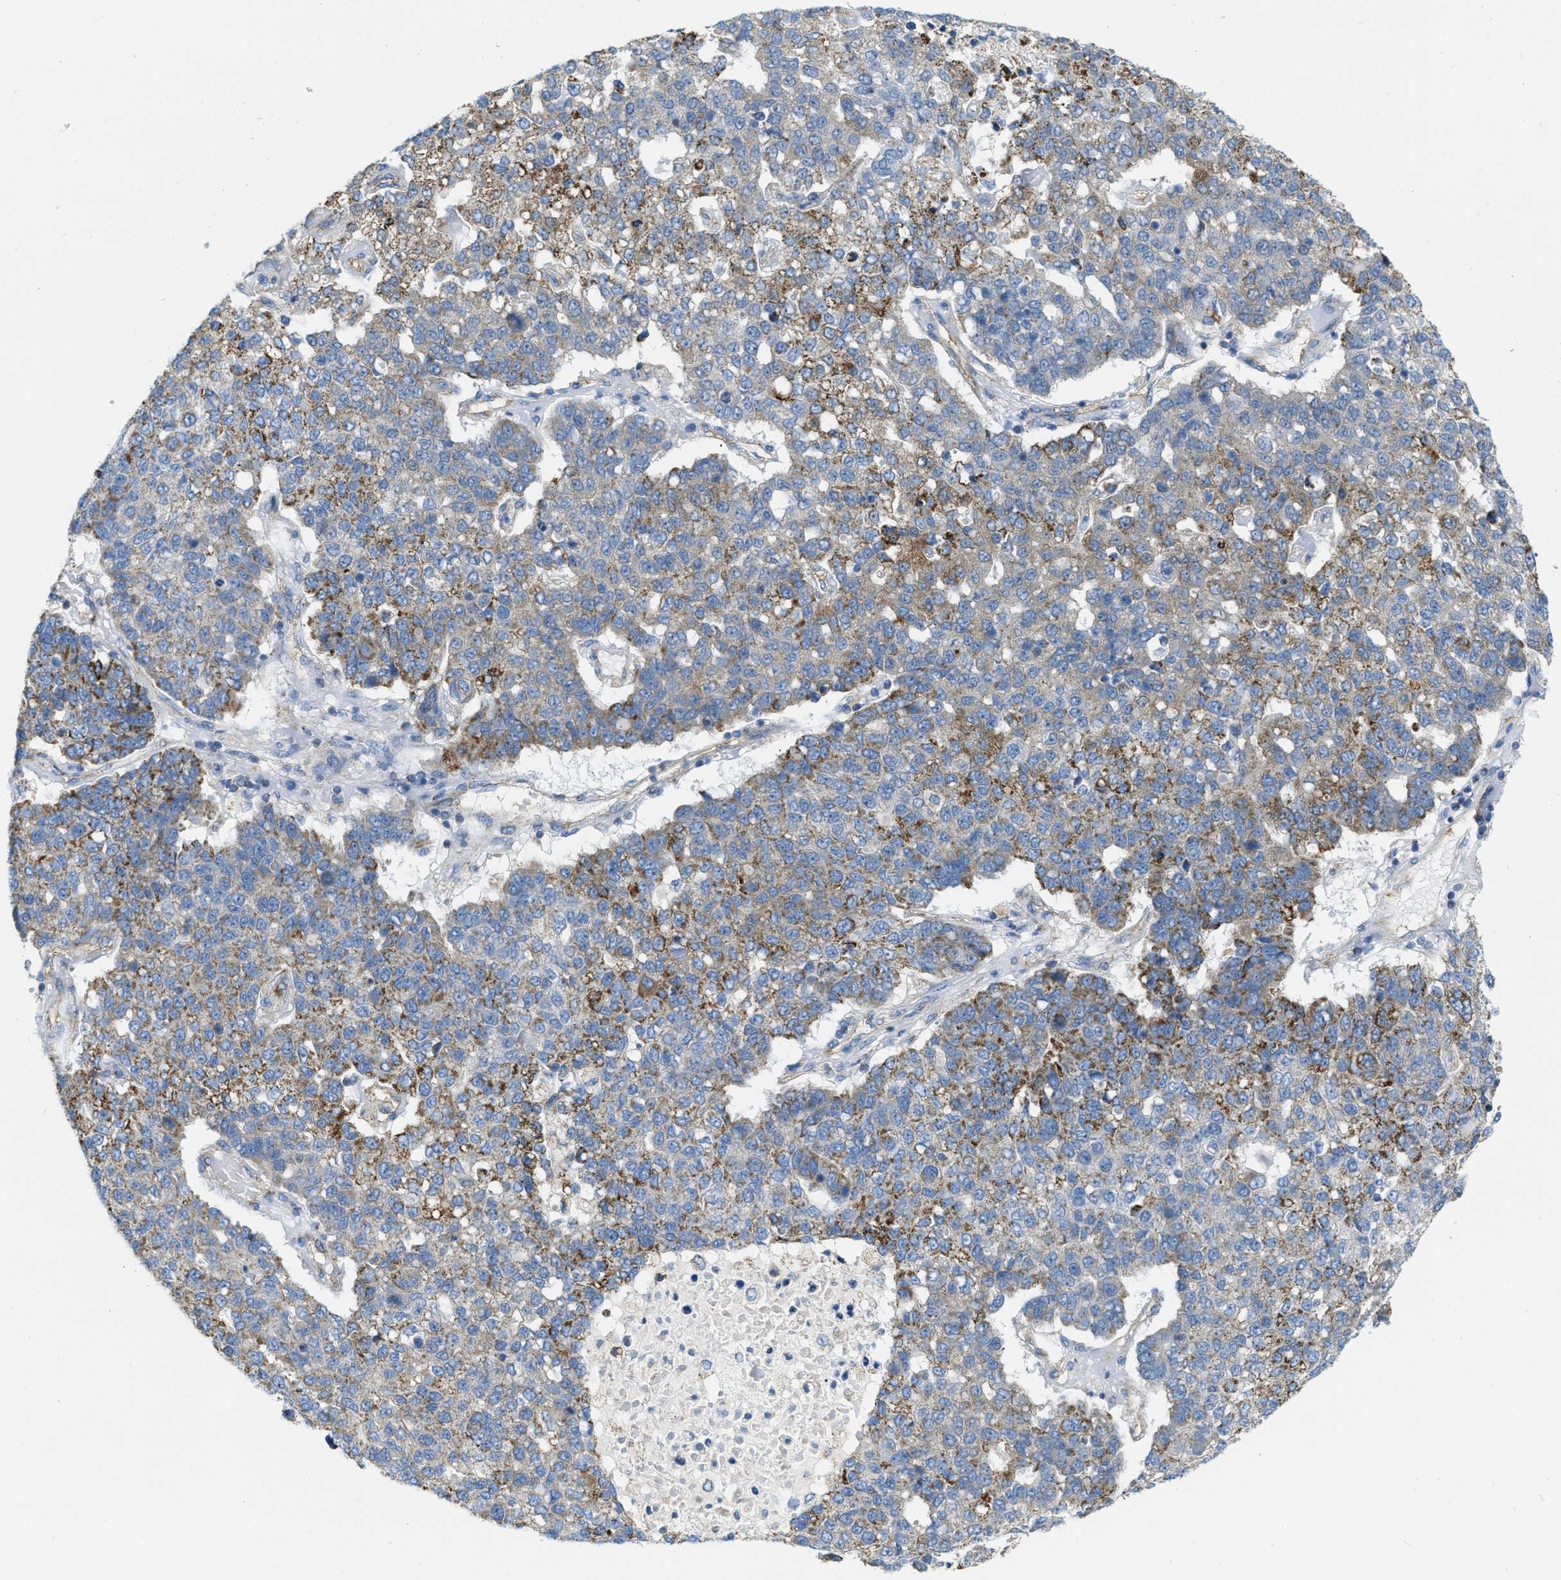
{"staining": {"intensity": "moderate", "quantity": "25%-75%", "location": "cytoplasmic/membranous"}, "tissue": "pancreatic cancer", "cell_type": "Tumor cells", "image_type": "cancer", "snomed": [{"axis": "morphology", "description": "Adenocarcinoma, NOS"}, {"axis": "topography", "description": "Pancreas"}], "caption": "Immunohistochemistry of pancreatic adenocarcinoma reveals medium levels of moderate cytoplasmic/membranous staining in about 25%-75% of tumor cells.", "gene": "JADE1", "patient": {"sex": "female", "age": 61}}